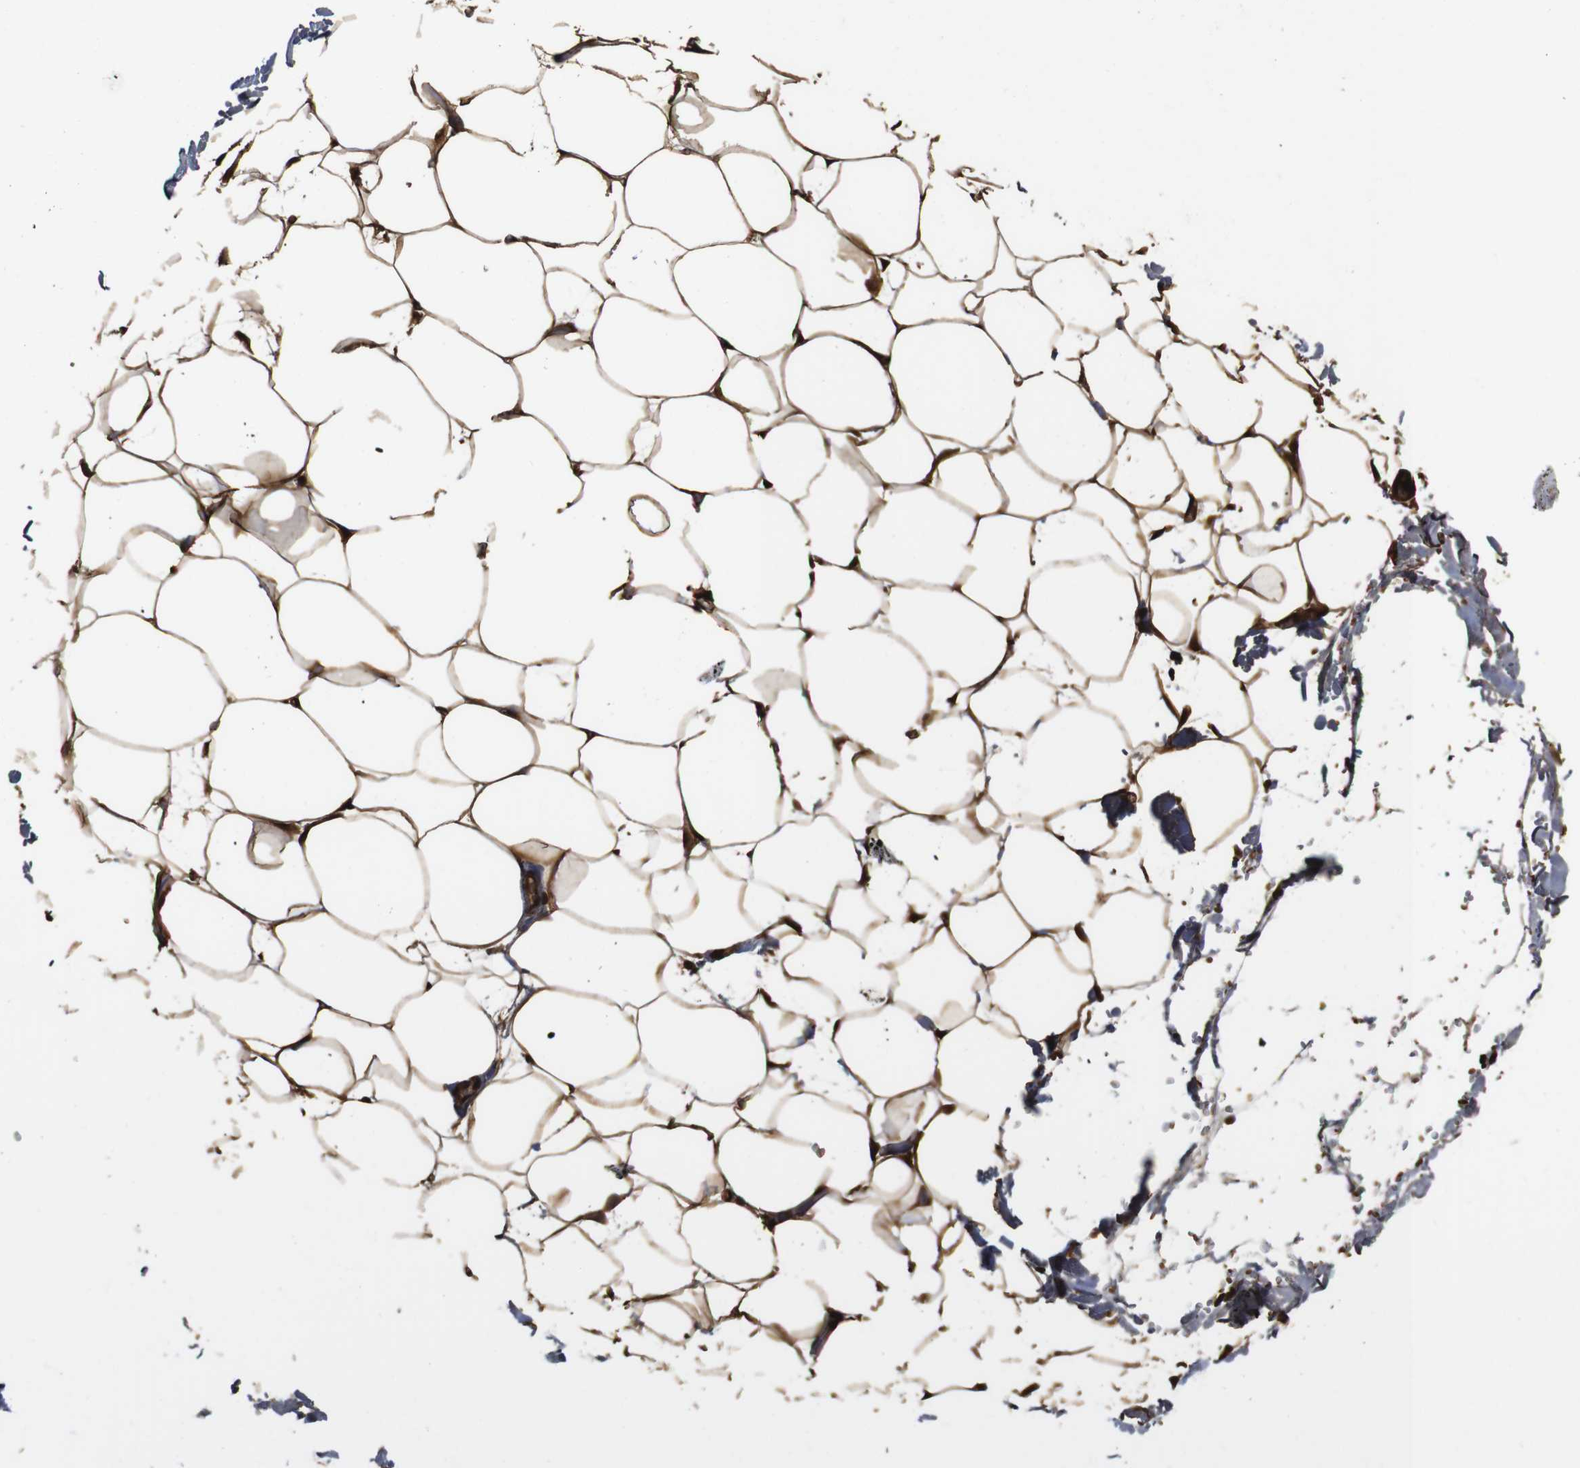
{"staining": {"intensity": "strong", "quantity": ">75%", "location": "cytoplasmic/membranous"}, "tissue": "adipose tissue", "cell_type": "Adipocytes", "image_type": "normal", "snomed": [{"axis": "morphology", "description": "Normal tissue, NOS"}, {"axis": "topography", "description": "Breast"}, {"axis": "topography", "description": "Adipose tissue"}], "caption": "Immunohistochemical staining of normal adipose tissue demonstrates high levels of strong cytoplasmic/membranous expression in approximately >75% of adipocytes. (brown staining indicates protein expression, while blue staining denotes nuclei).", "gene": "PTPN14", "patient": {"sex": "female", "age": 25}}